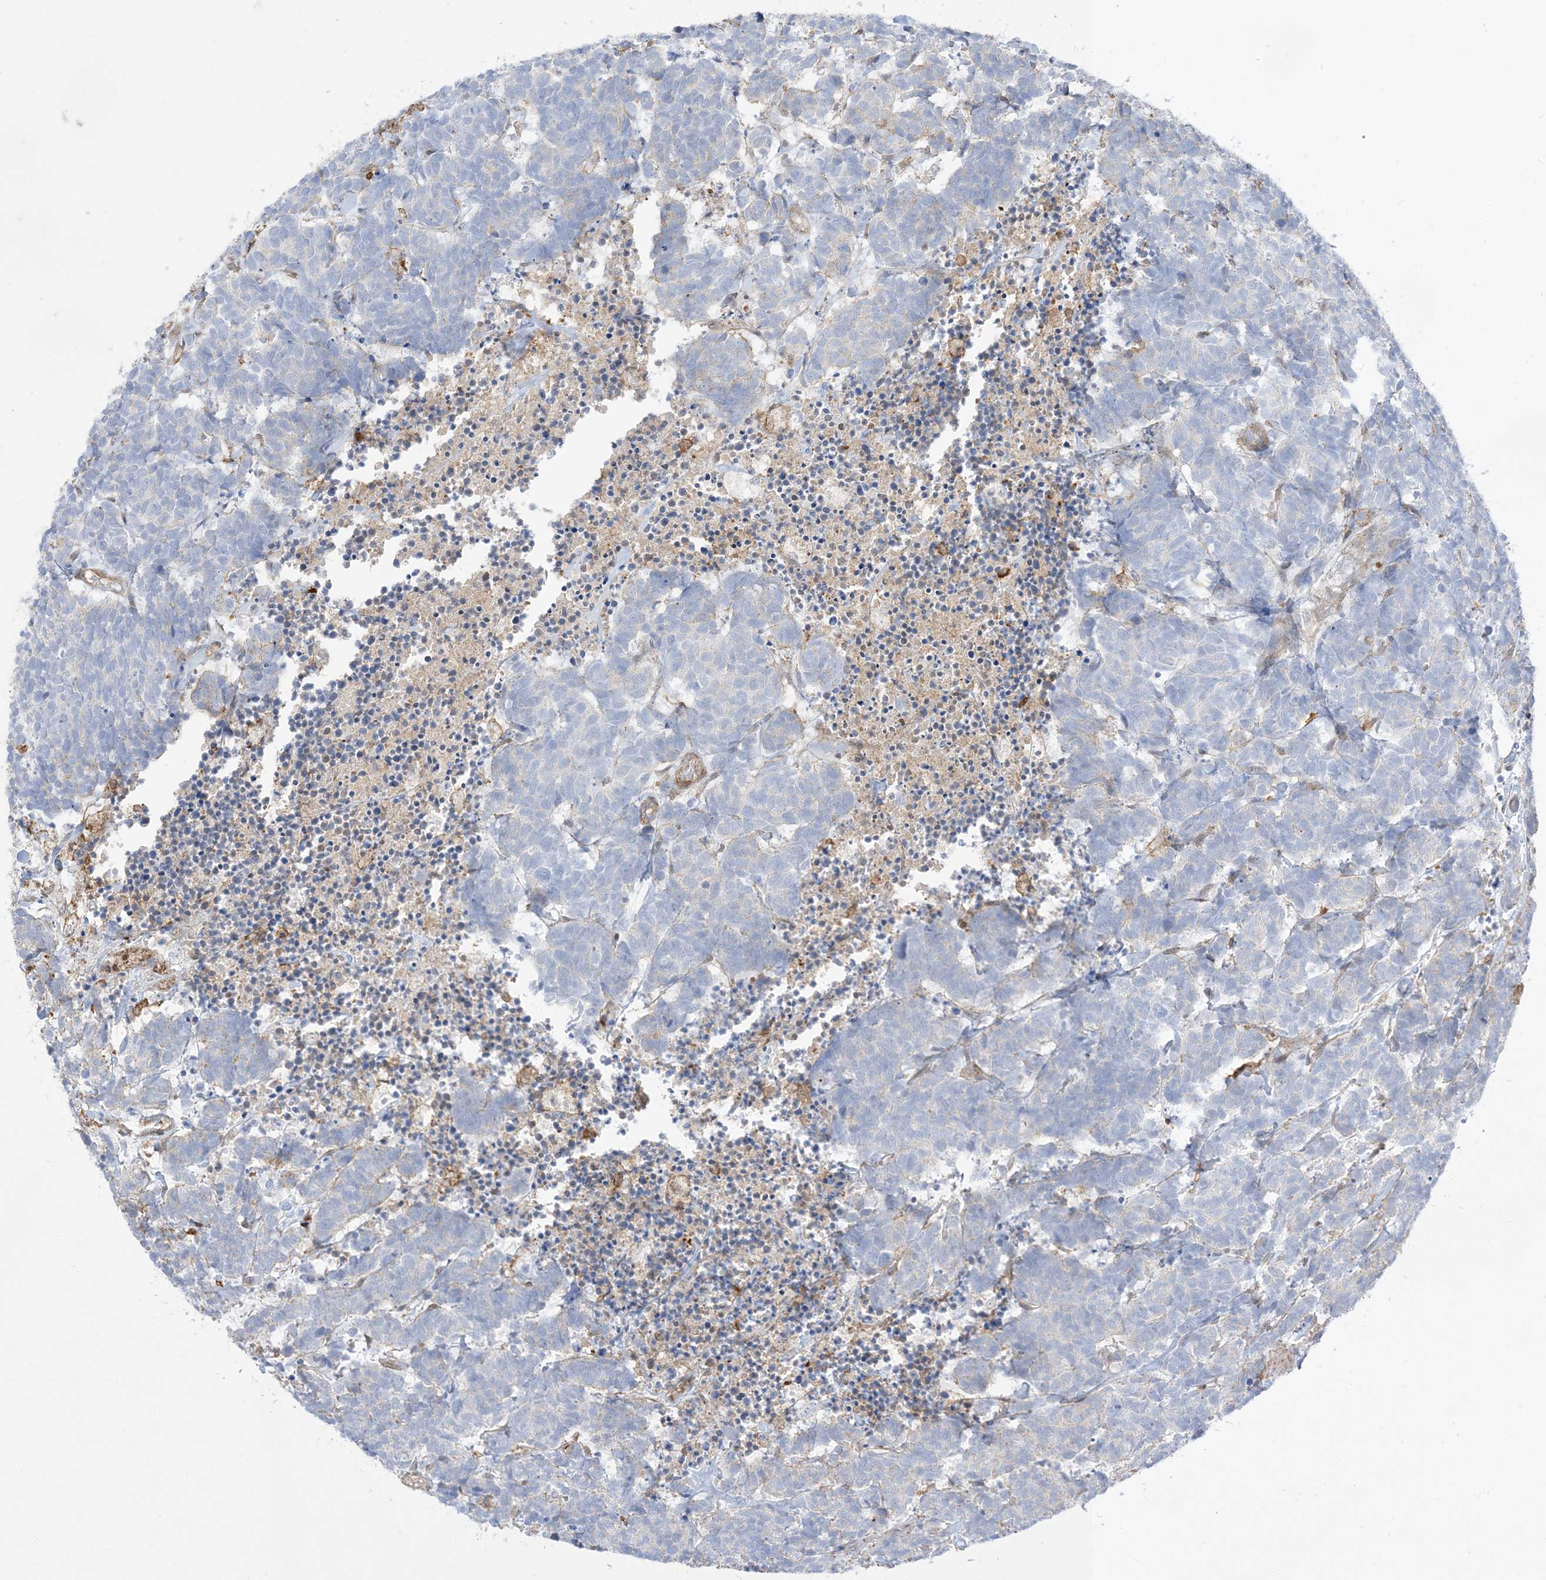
{"staining": {"intensity": "negative", "quantity": "none", "location": "none"}, "tissue": "carcinoid", "cell_type": "Tumor cells", "image_type": "cancer", "snomed": [{"axis": "morphology", "description": "Carcinoma, NOS"}, {"axis": "morphology", "description": "Carcinoid, malignant, NOS"}, {"axis": "topography", "description": "Urinary bladder"}], "caption": "Photomicrograph shows no significant protein expression in tumor cells of carcinoid (malignant). (Immunohistochemistry (ihc), brightfield microscopy, high magnification).", "gene": "GSN", "patient": {"sex": "male", "age": 57}}